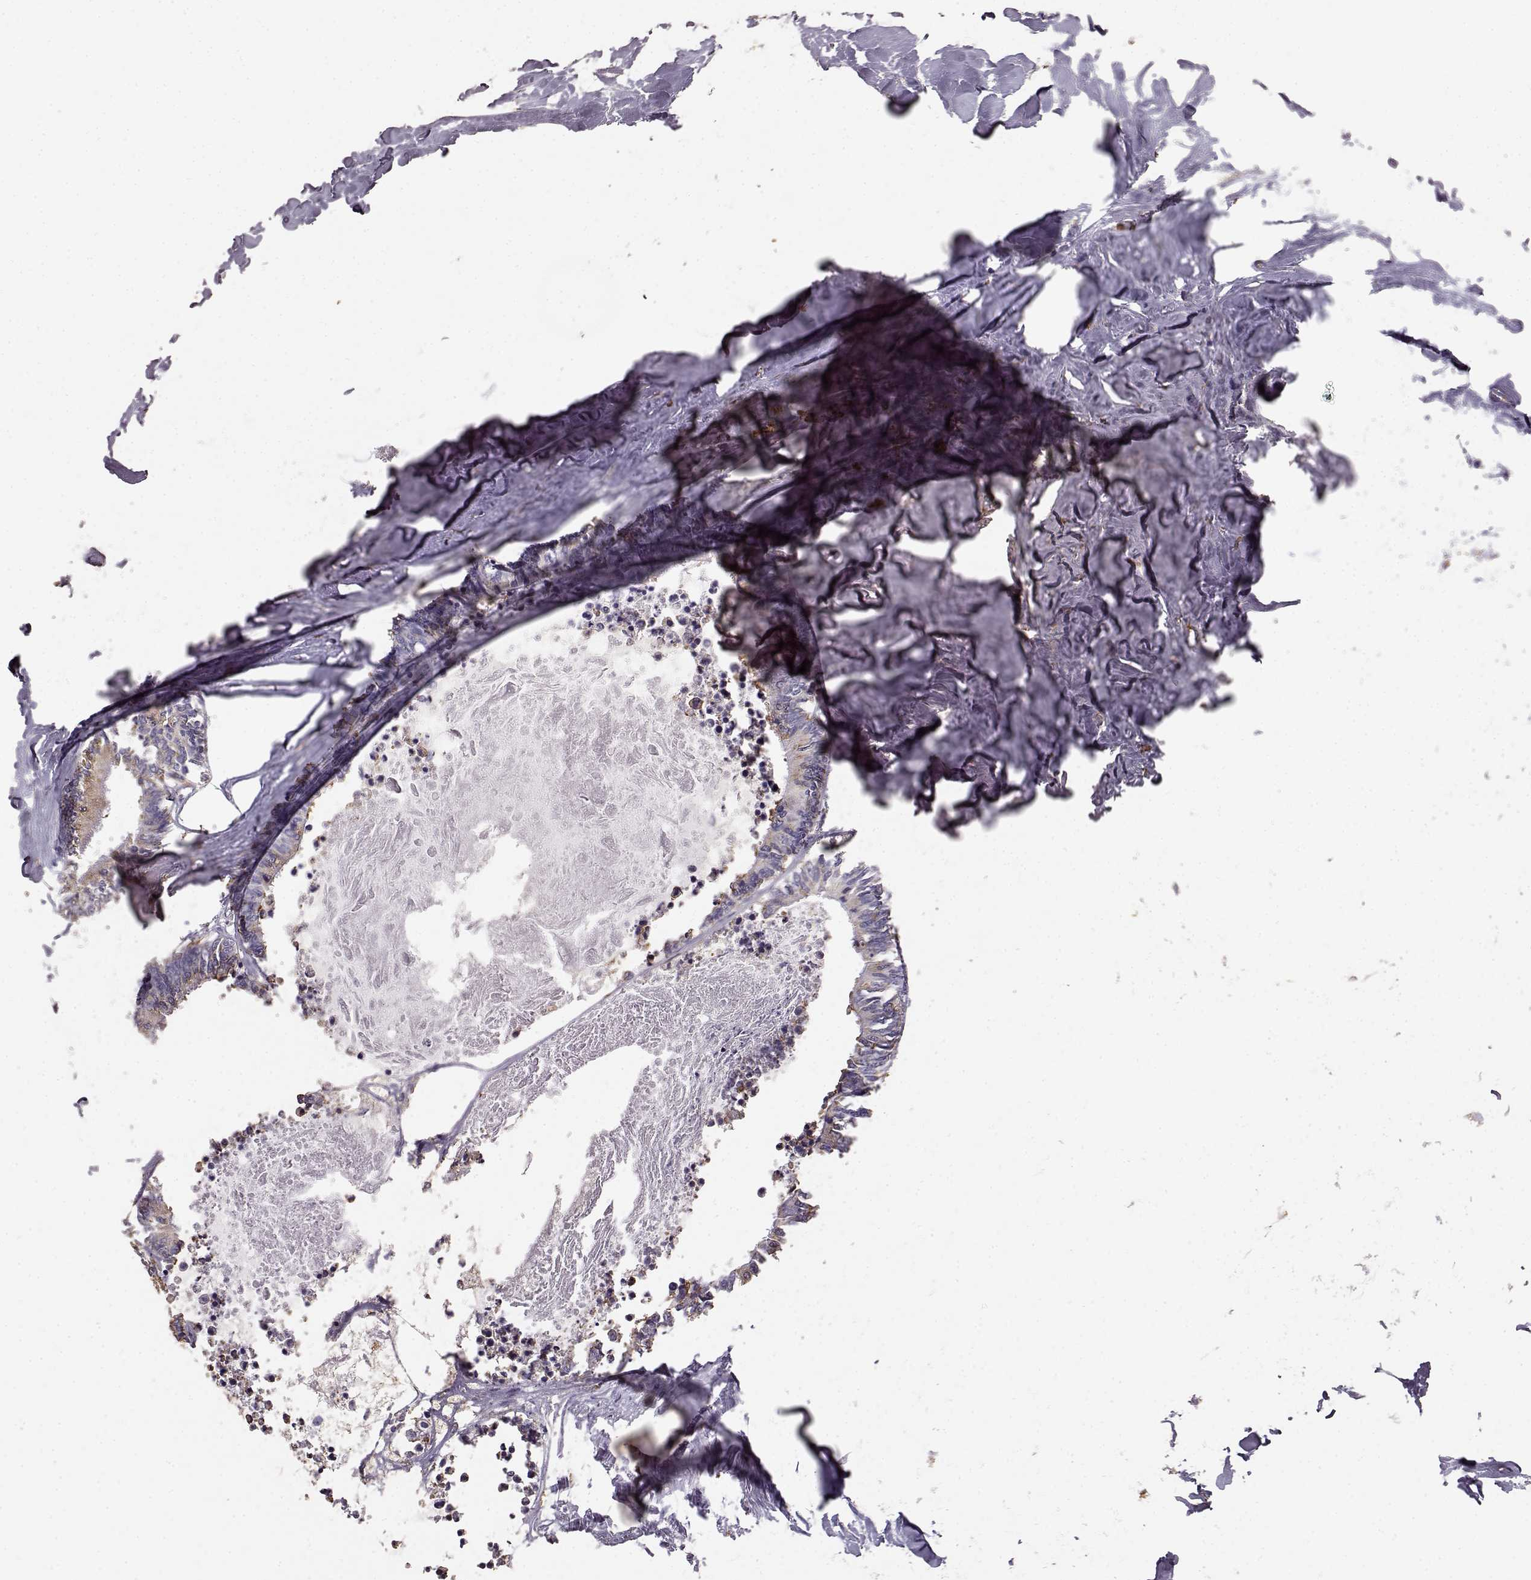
{"staining": {"intensity": "weak", "quantity": "<25%", "location": "cytoplasmic/membranous"}, "tissue": "colorectal cancer", "cell_type": "Tumor cells", "image_type": "cancer", "snomed": [{"axis": "morphology", "description": "Adenocarcinoma, NOS"}, {"axis": "topography", "description": "Colon"}, {"axis": "topography", "description": "Rectum"}], "caption": "Colorectal adenocarcinoma was stained to show a protein in brown. There is no significant staining in tumor cells. The staining is performed using DAB (3,3'-diaminobenzidine) brown chromogen with nuclei counter-stained in using hematoxylin.", "gene": "GABRG3", "patient": {"sex": "male", "age": 57}}